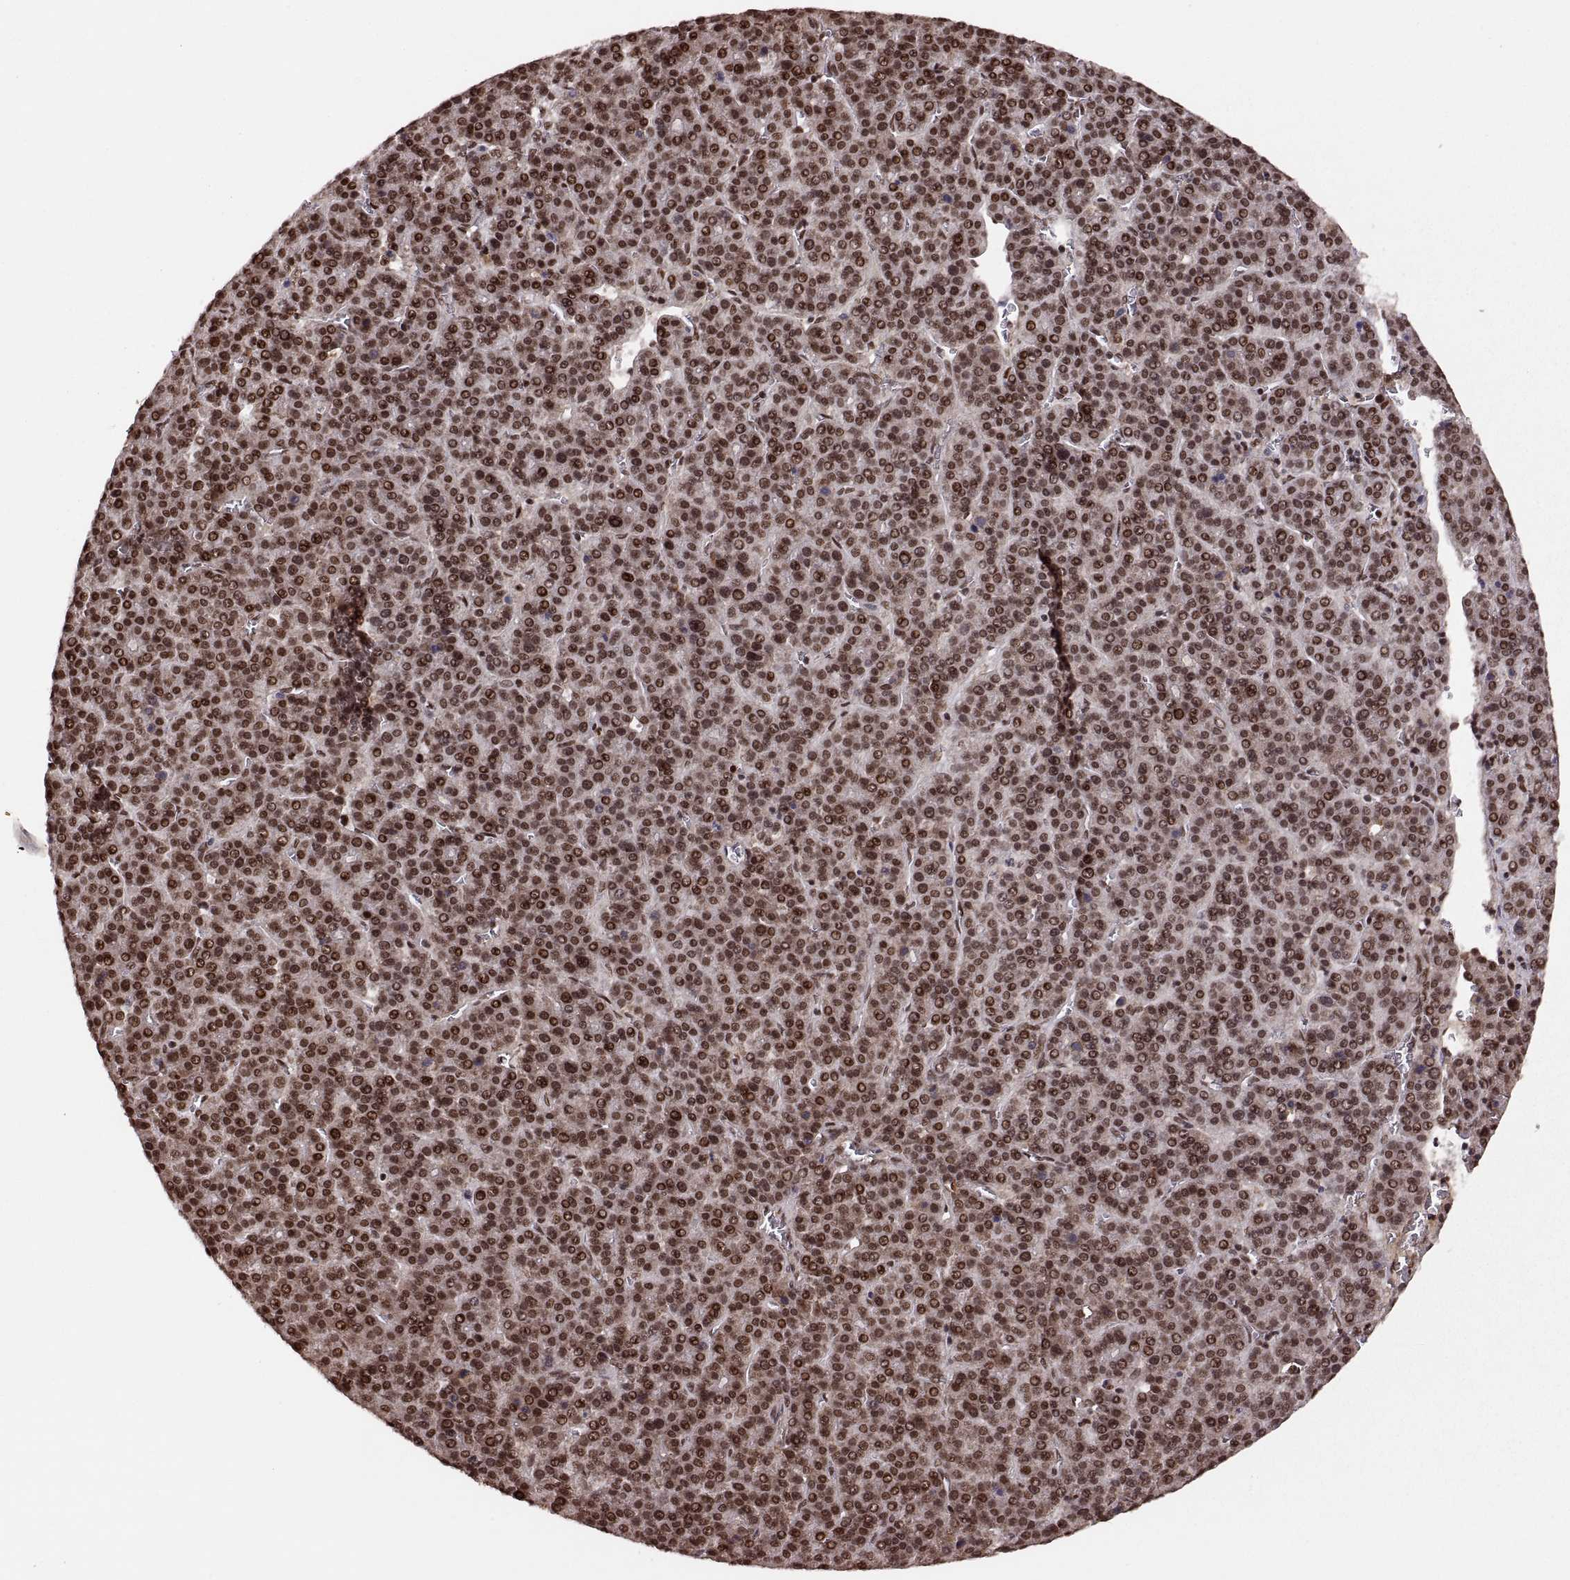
{"staining": {"intensity": "strong", "quantity": "25%-75%", "location": "nuclear"}, "tissue": "liver cancer", "cell_type": "Tumor cells", "image_type": "cancer", "snomed": [{"axis": "morphology", "description": "Carcinoma, Hepatocellular, NOS"}, {"axis": "topography", "description": "Liver"}], "caption": "High-magnification brightfield microscopy of liver cancer stained with DAB (3,3'-diaminobenzidine) (brown) and counterstained with hematoxylin (blue). tumor cells exhibit strong nuclear expression is appreciated in about25%-75% of cells.", "gene": "RFT1", "patient": {"sex": "female", "age": 58}}